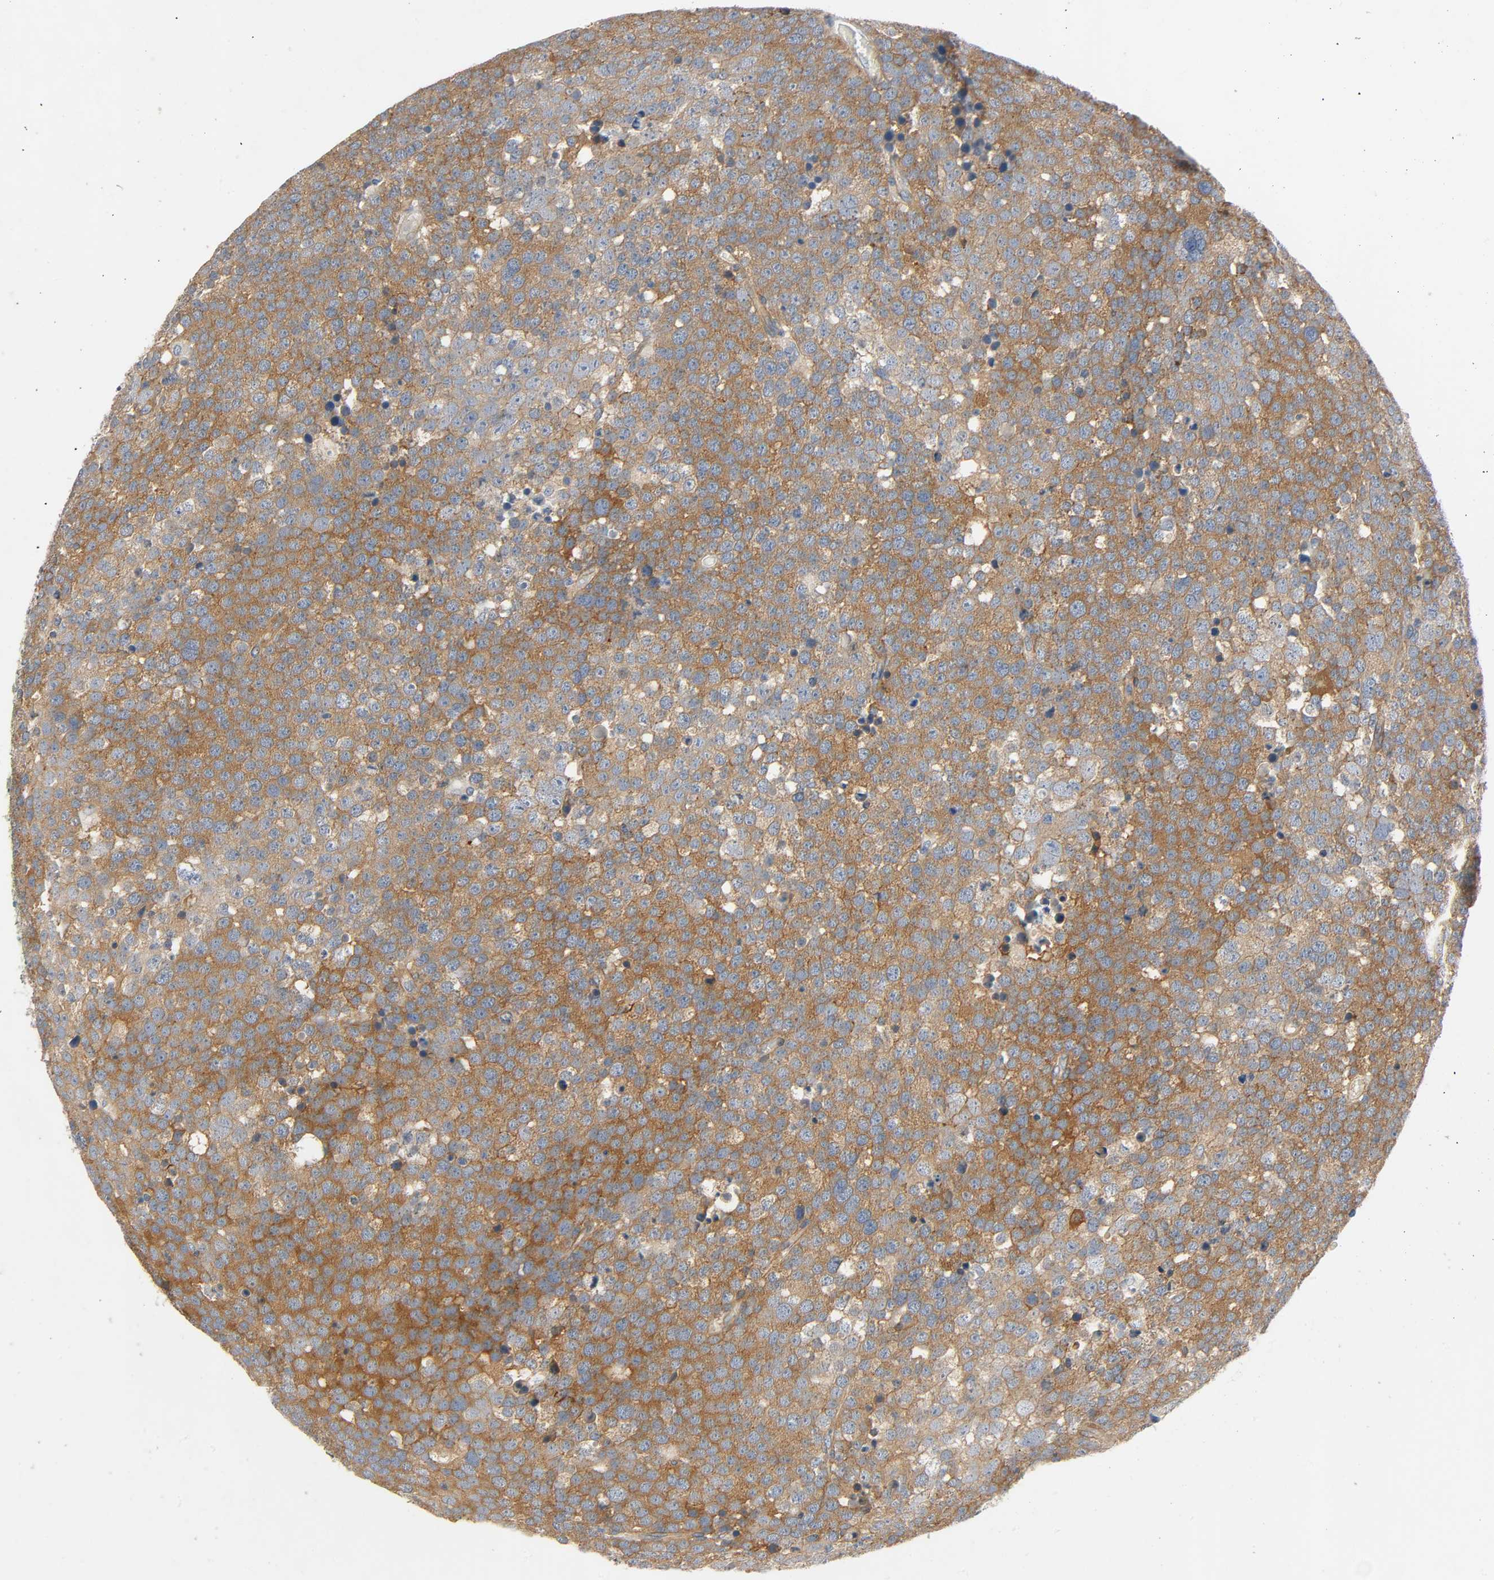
{"staining": {"intensity": "strong", "quantity": ">75%", "location": "cytoplasmic/membranous"}, "tissue": "testis cancer", "cell_type": "Tumor cells", "image_type": "cancer", "snomed": [{"axis": "morphology", "description": "Seminoma, NOS"}, {"axis": "topography", "description": "Testis"}], "caption": "High-magnification brightfield microscopy of seminoma (testis) stained with DAB (brown) and counterstained with hematoxylin (blue). tumor cells exhibit strong cytoplasmic/membranous positivity is present in approximately>75% of cells. Using DAB (brown) and hematoxylin (blue) stains, captured at high magnification using brightfield microscopy.", "gene": "ARPC1A", "patient": {"sex": "male", "age": 71}}